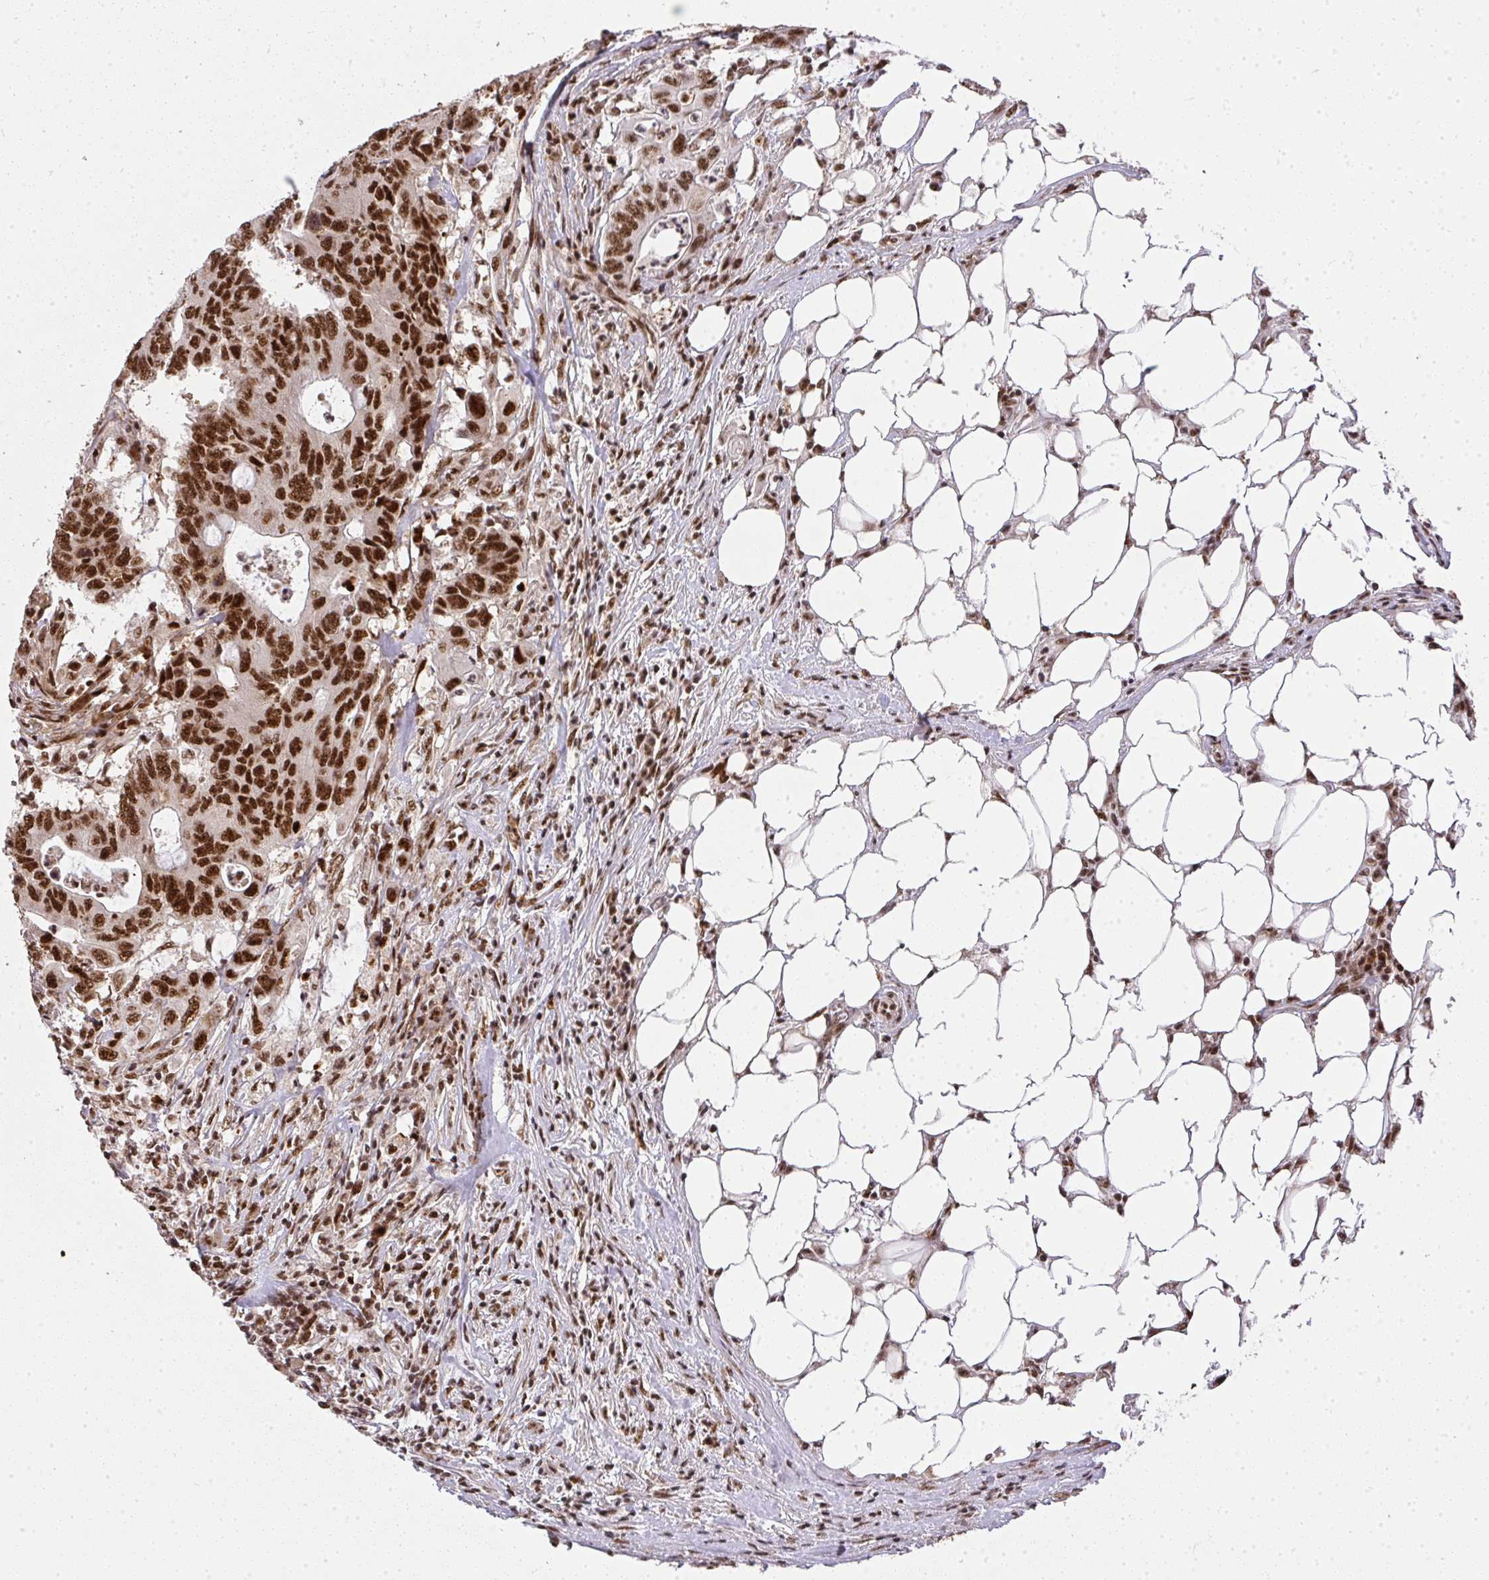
{"staining": {"intensity": "strong", "quantity": ">75%", "location": "nuclear"}, "tissue": "colorectal cancer", "cell_type": "Tumor cells", "image_type": "cancer", "snomed": [{"axis": "morphology", "description": "Adenocarcinoma, NOS"}, {"axis": "topography", "description": "Colon"}], "caption": "An immunohistochemistry (IHC) histopathology image of tumor tissue is shown. Protein staining in brown labels strong nuclear positivity in colorectal cancer within tumor cells.", "gene": "U2AF1", "patient": {"sex": "male", "age": 71}}